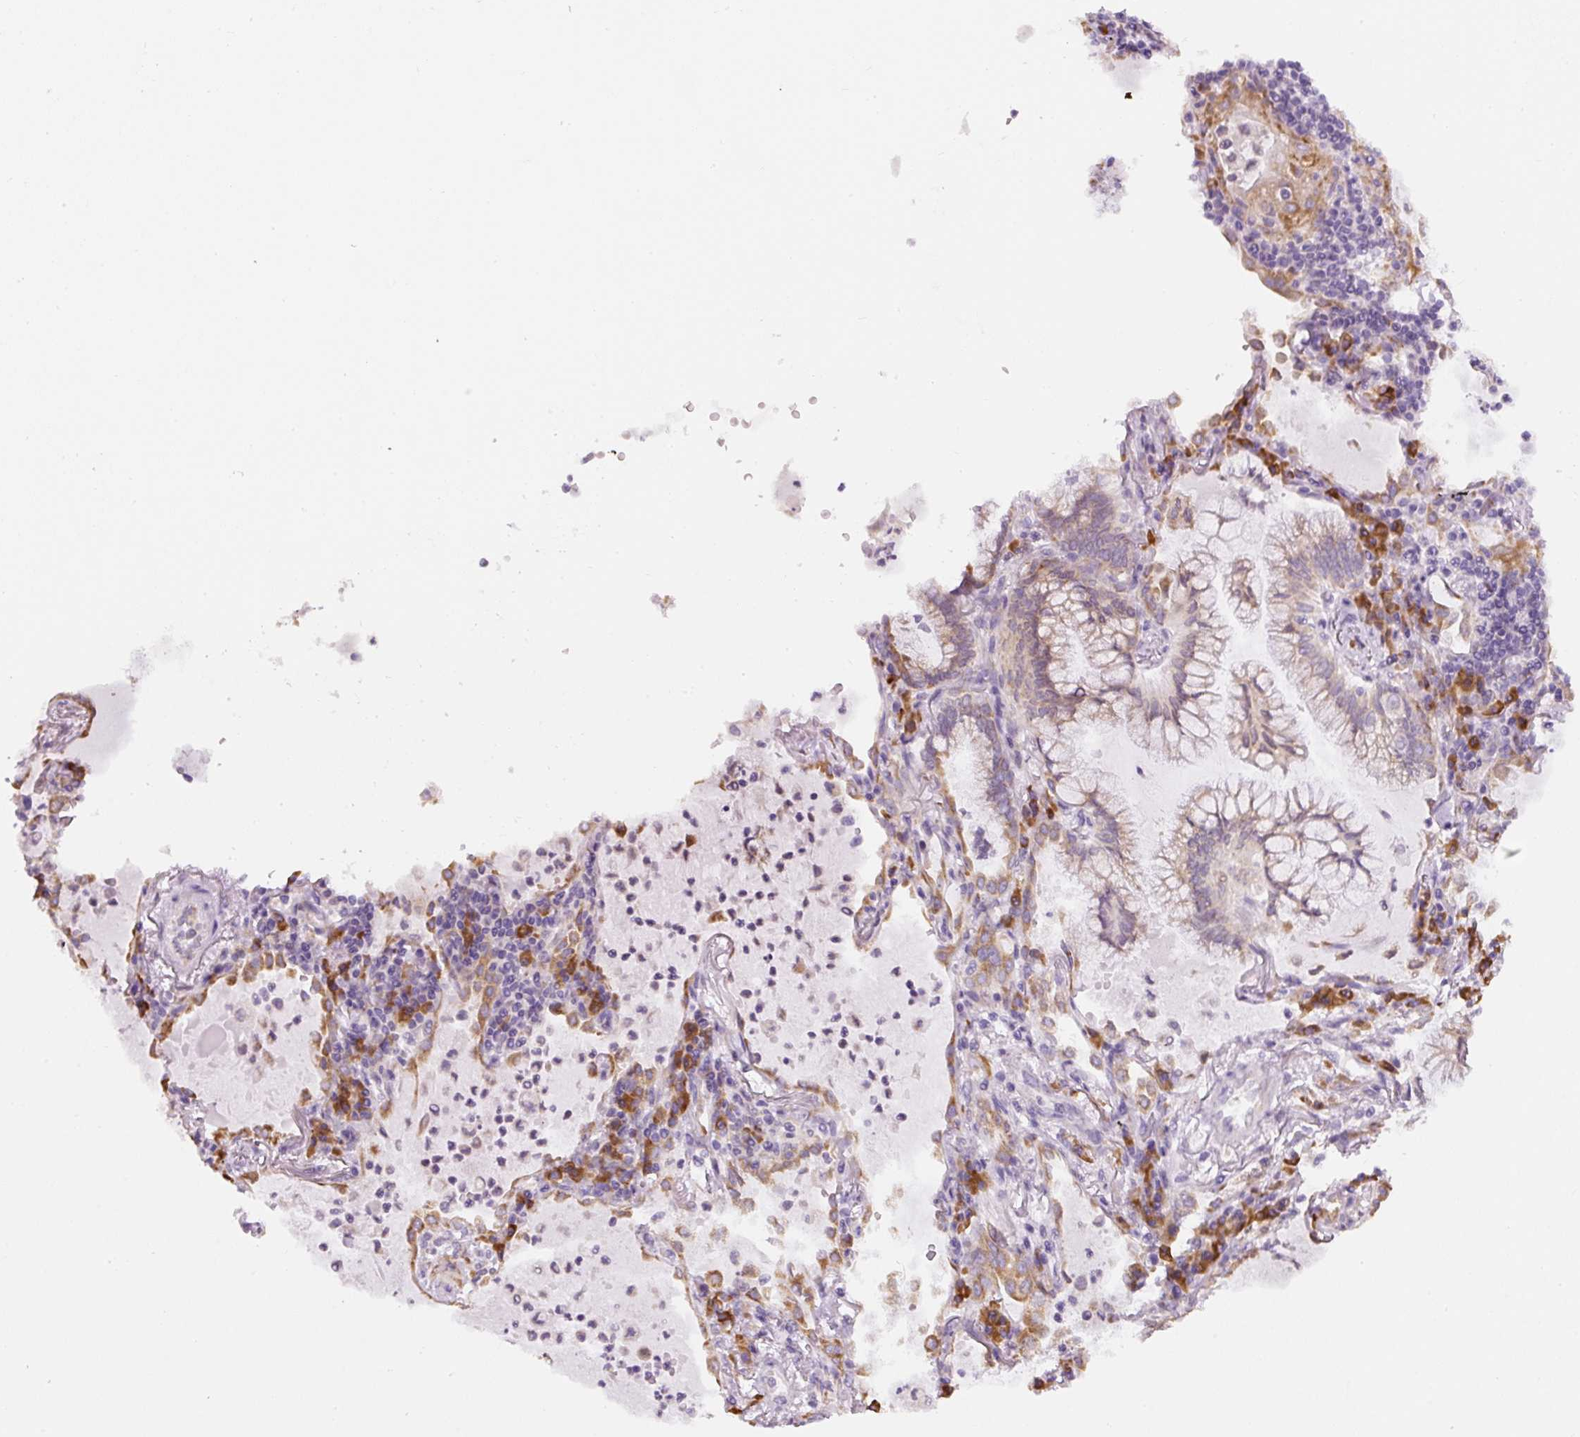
{"staining": {"intensity": "weak", "quantity": ">75%", "location": "cytoplasmic/membranous"}, "tissue": "lung cancer", "cell_type": "Tumor cells", "image_type": "cancer", "snomed": [{"axis": "morphology", "description": "Adenocarcinoma, NOS"}, {"axis": "topography", "description": "Lung"}], "caption": "Immunohistochemistry (IHC) micrograph of neoplastic tissue: human lung cancer (adenocarcinoma) stained using immunohistochemistry (IHC) displays low levels of weak protein expression localized specifically in the cytoplasmic/membranous of tumor cells, appearing as a cytoplasmic/membranous brown color.", "gene": "DDOST", "patient": {"sex": "female", "age": 70}}